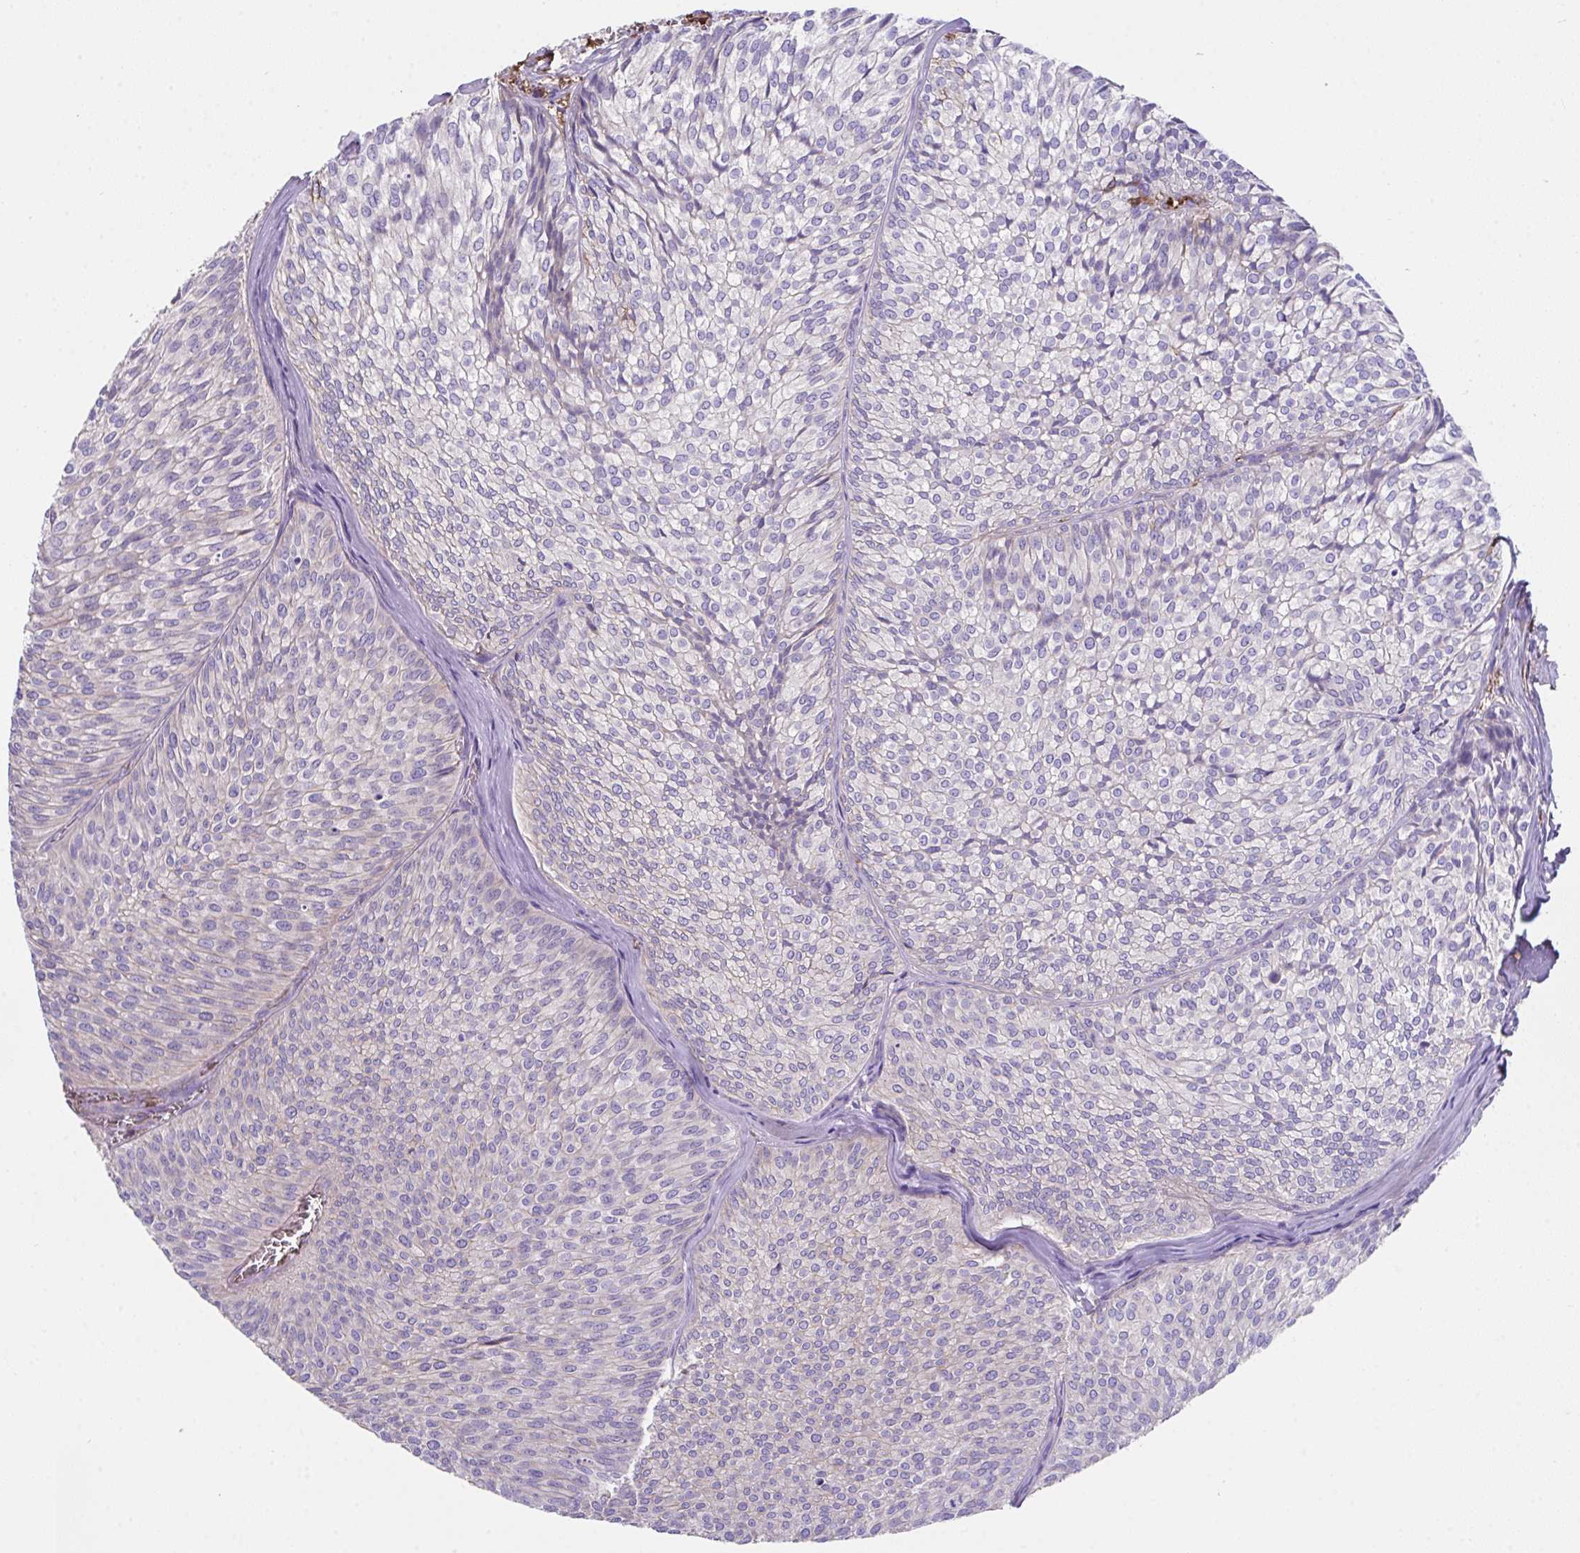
{"staining": {"intensity": "weak", "quantity": "<25%", "location": "cytoplasmic/membranous"}, "tissue": "urothelial cancer", "cell_type": "Tumor cells", "image_type": "cancer", "snomed": [{"axis": "morphology", "description": "Urothelial carcinoma, Low grade"}, {"axis": "topography", "description": "Urinary bladder"}], "caption": "This is an immunohistochemistry image of urothelial cancer. There is no staining in tumor cells.", "gene": "ZNF813", "patient": {"sex": "male", "age": 91}}